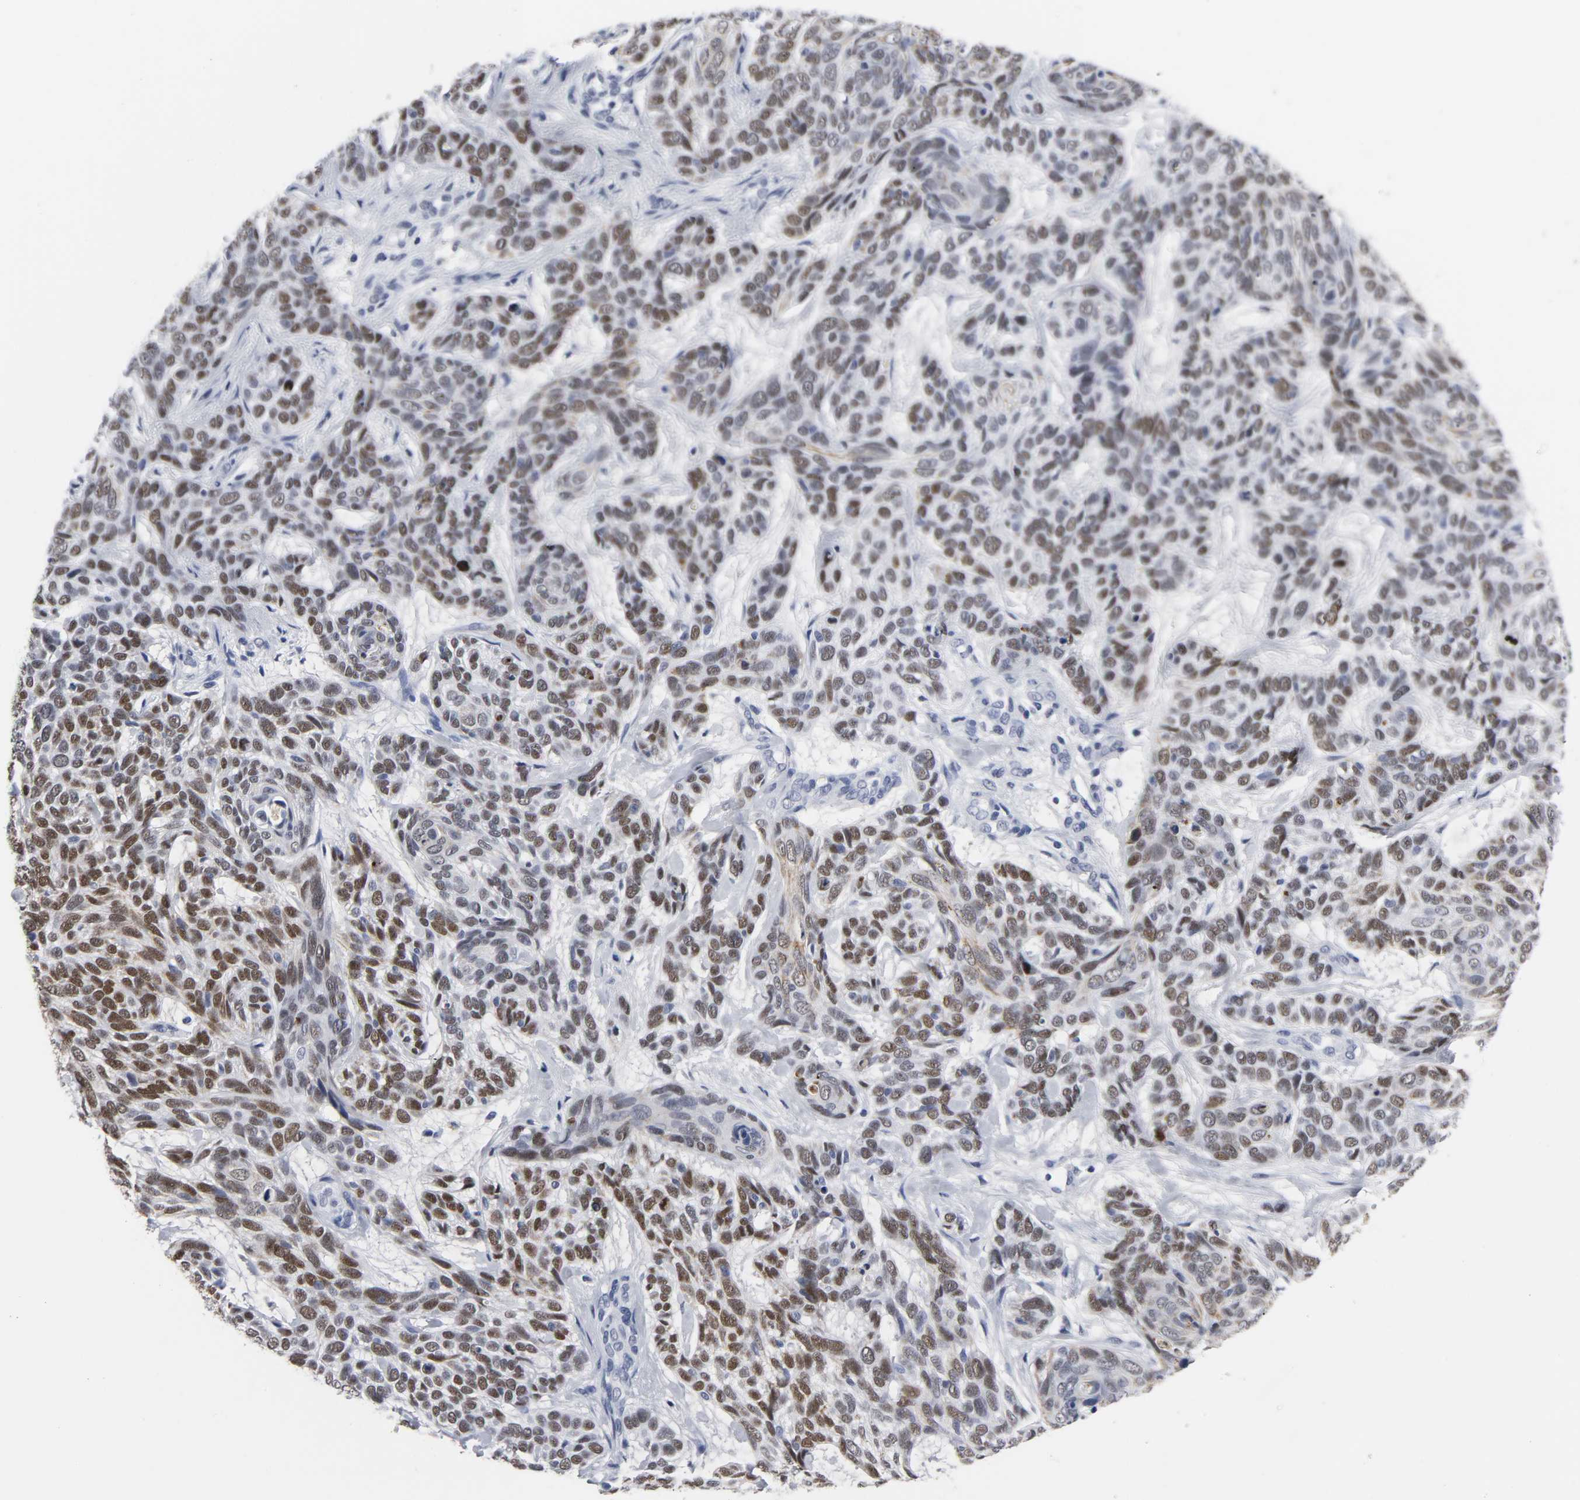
{"staining": {"intensity": "moderate", "quantity": "25%-75%", "location": "nuclear"}, "tissue": "skin cancer", "cell_type": "Tumor cells", "image_type": "cancer", "snomed": [{"axis": "morphology", "description": "Basal cell carcinoma"}, {"axis": "topography", "description": "Skin"}], "caption": "Immunohistochemistry photomicrograph of neoplastic tissue: basal cell carcinoma (skin) stained using IHC exhibits medium levels of moderate protein expression localized specifically in the nuclear of tumor cells, appearing as a nuclear brown color.", "gene": "GRHL2", "patient": {"sex": "male", "age": 87}}